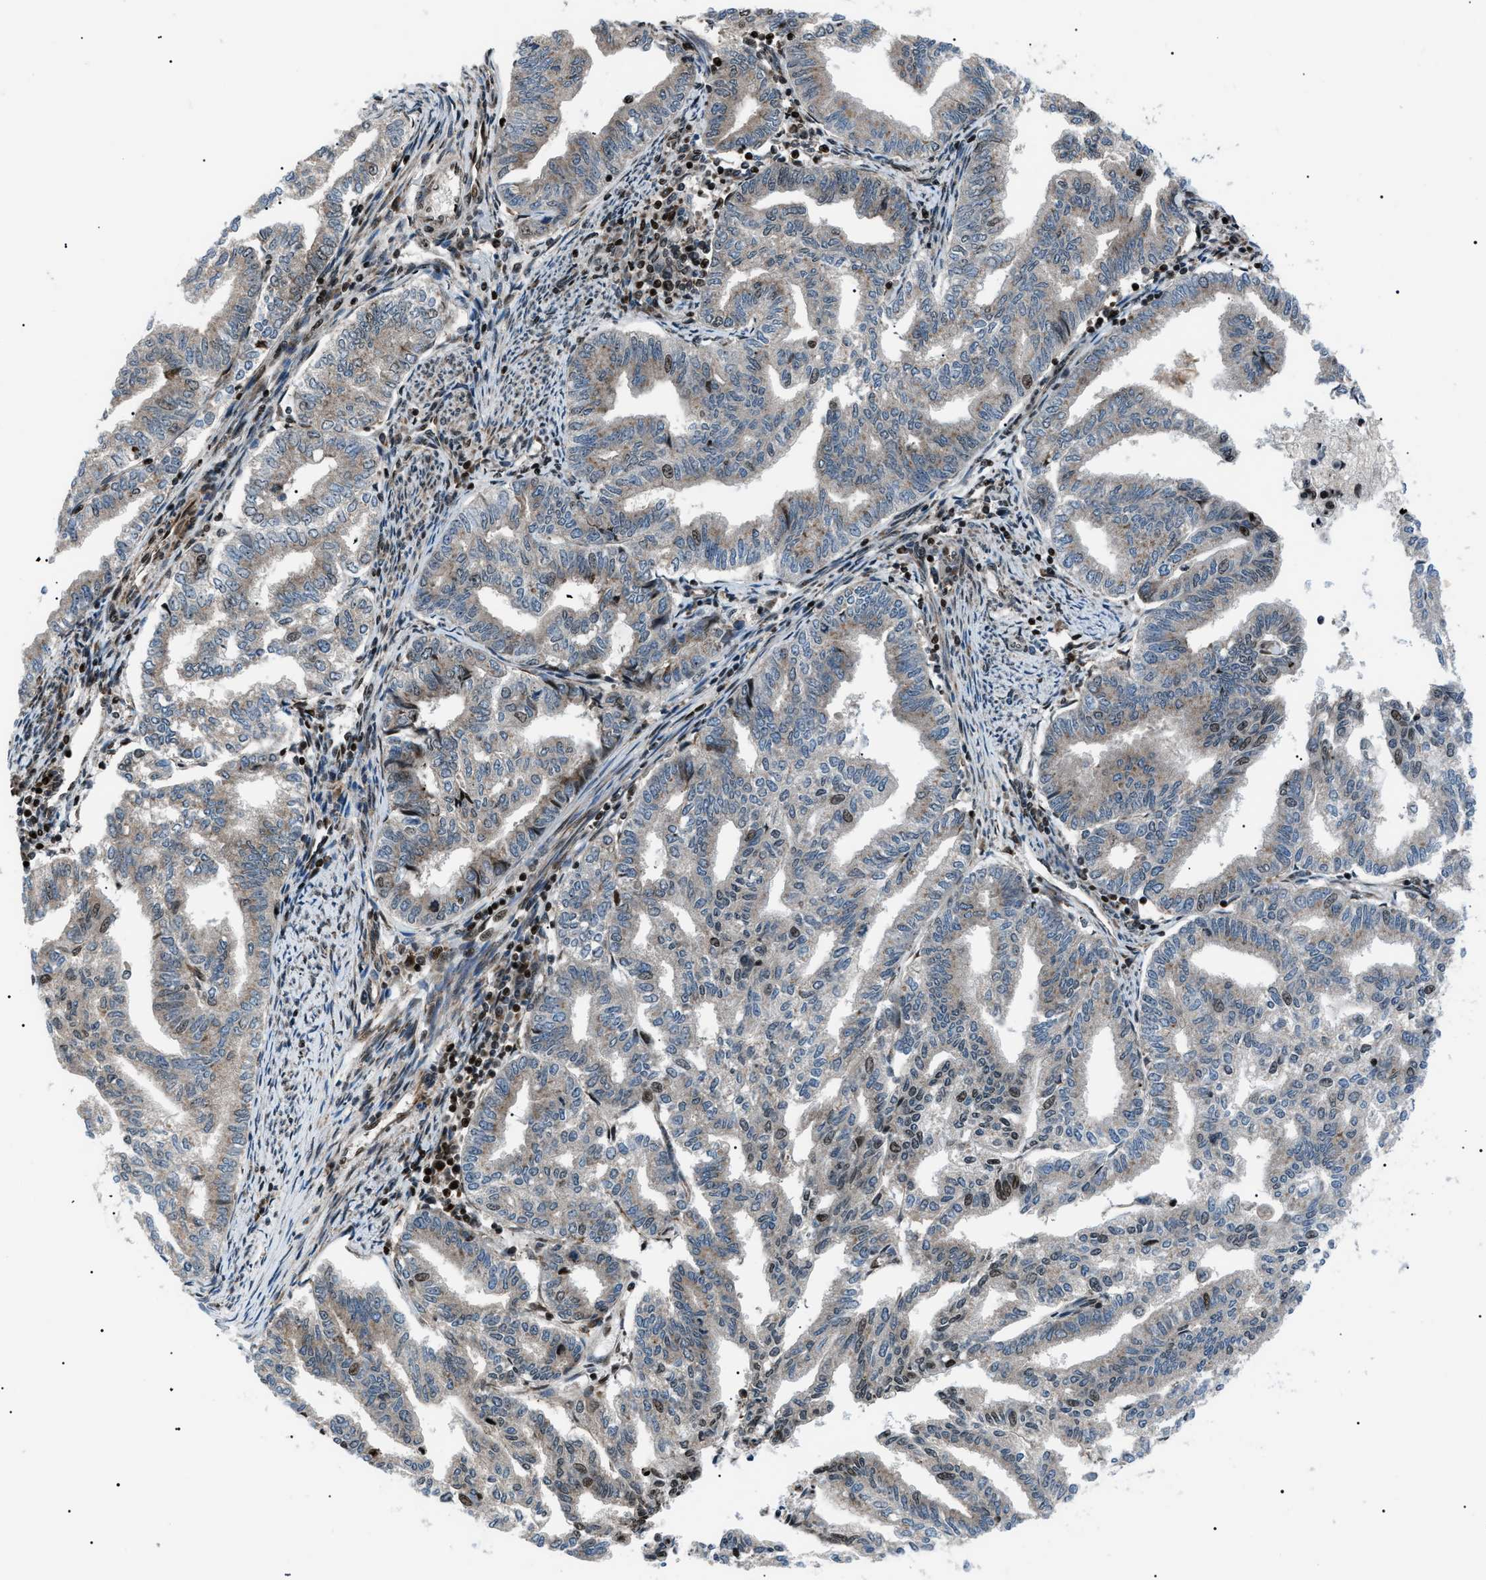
{"staining": {"intensity": "moderate", "quantity": "<25%", "location": "nuclear"}, "tissue": "endometrial cancer", "cell_type": "Tumor cells", "image_type": "cancer", "snomed": [{"axis": "morphology", "description": "Adenocarcinoma, NOS"}, {"axis": "topography", "description": "Endometrium"}], "caption": "Endometrial cancer (adenocarcinoma) stained with a protein marker displays moderate staining in tumor cells.", "gene": "PRKX", "patient": {"sex": "female", "age": 79}}